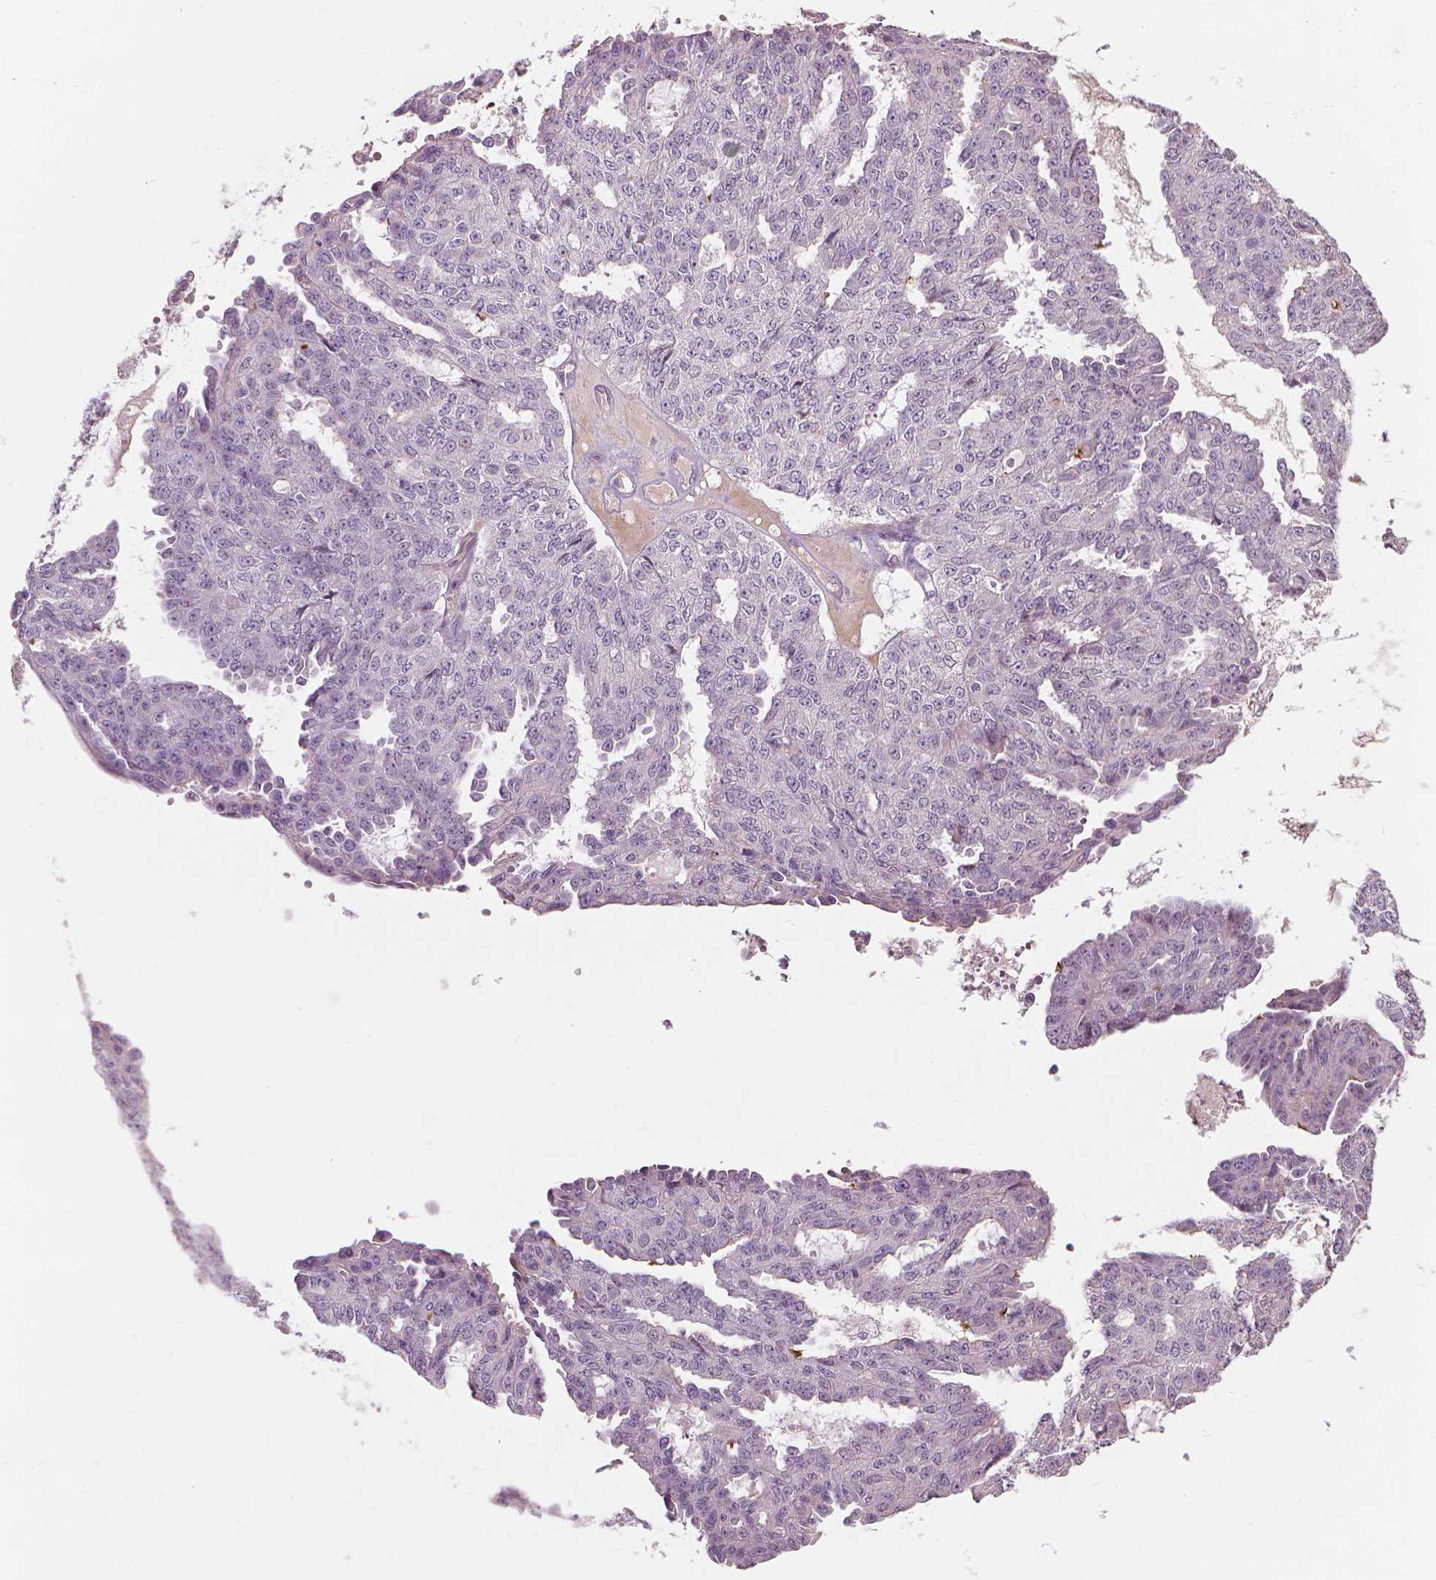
{"staining": {"intensity": "negative", "quantity": "none", "location": "none"}, "tissue": "ovarian cancer", "cell_type": "Tumor cells", "image_type": "cancer", "snomed": [{"axis": "morphology", "description": "Cystadenocarcinoma, serous, NOS"}, {"axis": "topography", "description": "Ovary"}], "caption": "An IHC image of ovarian cancer (serous cystadenocarcinoma) is shown. There is no staining in tumor cells of ovarian cancer (serous cystadenocarcinoma).", "gene": "SAXO2", "patient": {"sex": "female", "age": 71}}